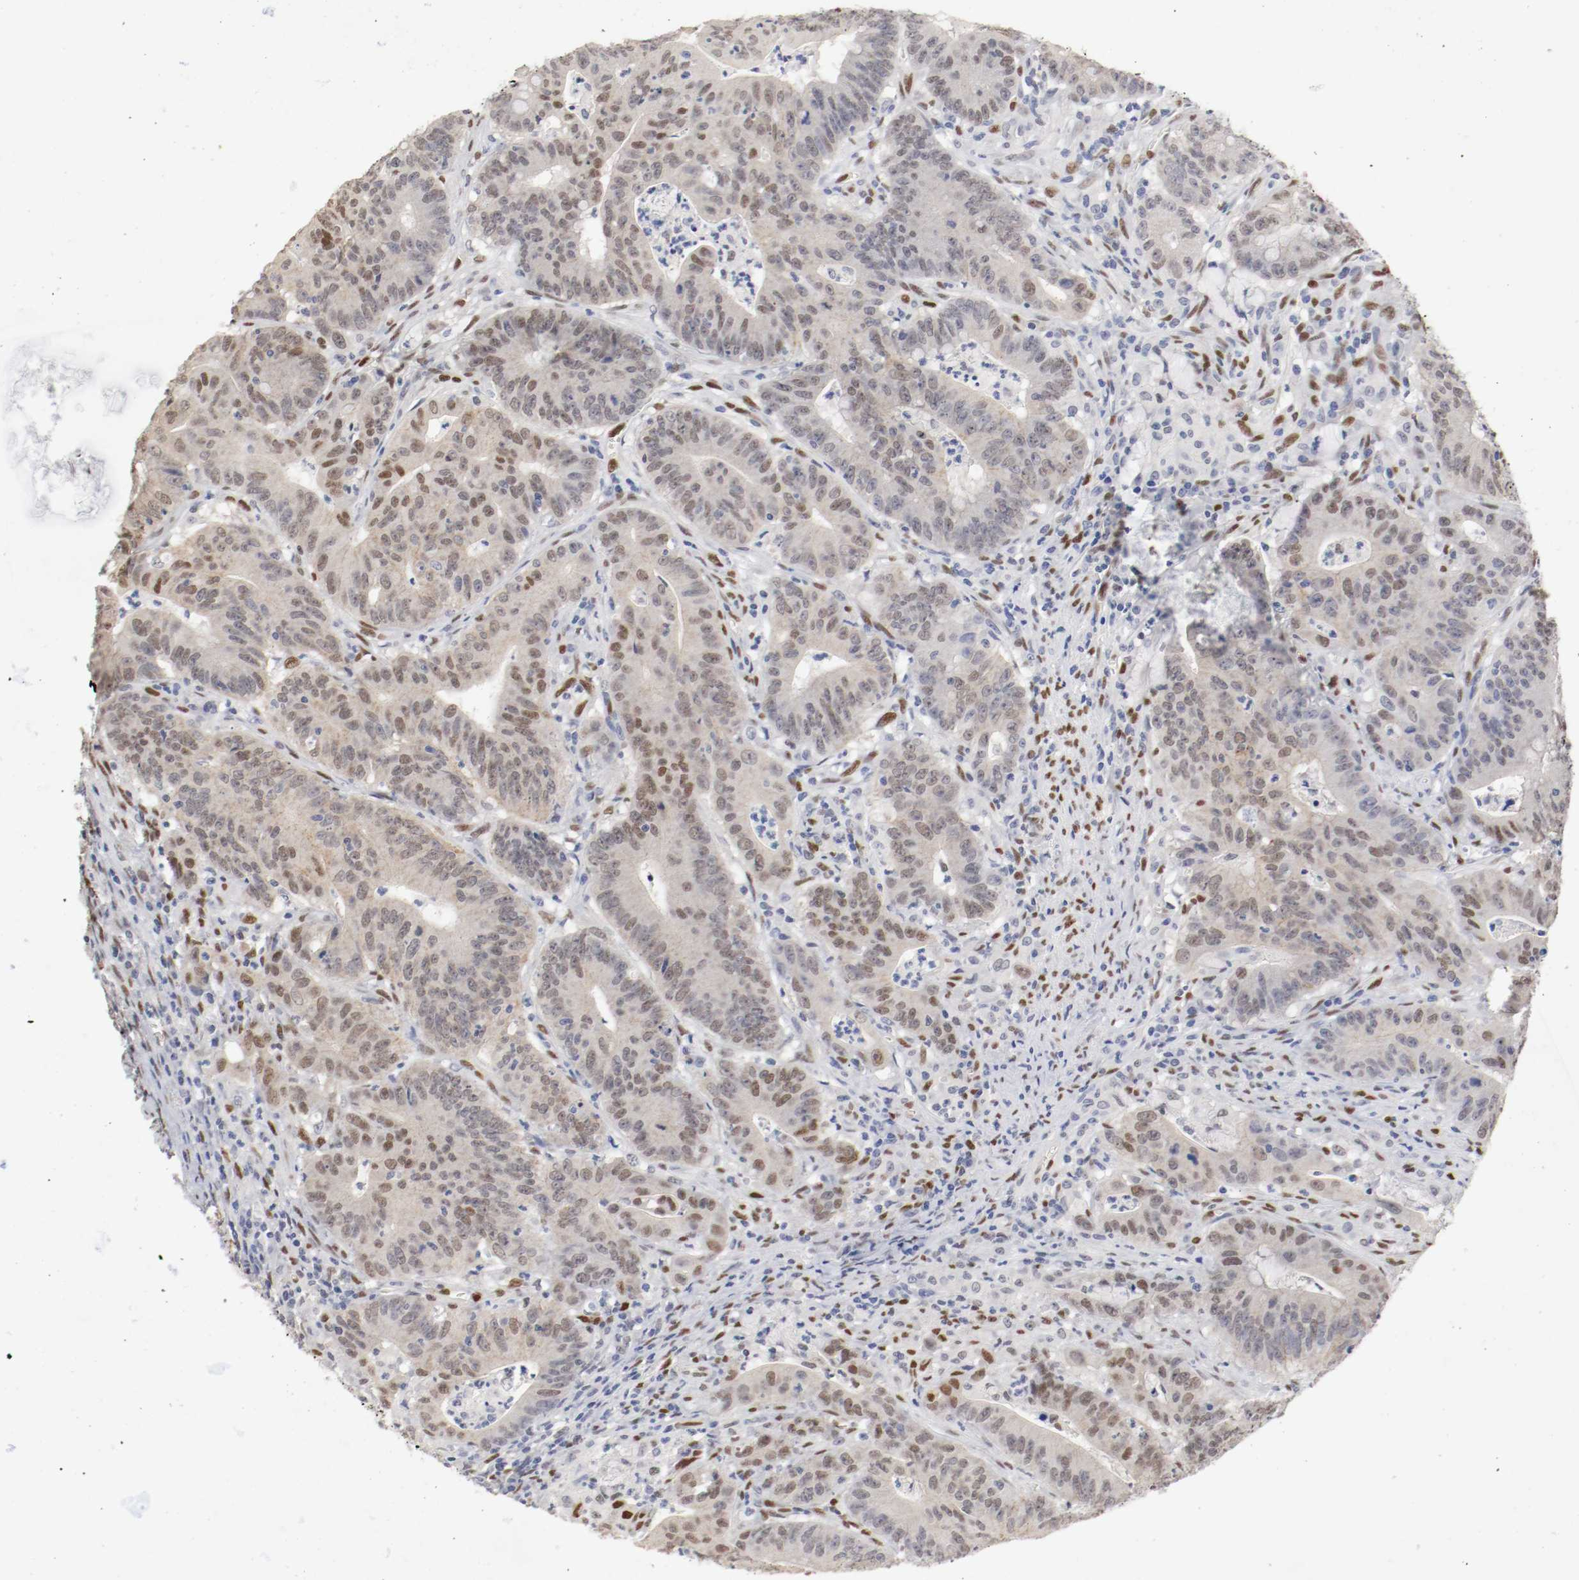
{"staining": {"intensity": "moderate", "quantity": "25%-75%", "location": "cytoplasmic/membranous,nuclear"}, "tissue": "colorectal cancer", "cell_type": "Tumor cells", "image_type": "cancer", "snomed": [{"axis": "morphology", "description": "Adenocarcinoma, NOS"}, {"axis": "topography", "description": "Colon"}], "caption": "This histopathology image reveals IHC staining of colorectal cancer (adenocarcinoma), with medium moderate cytoplasmic/membranous and nuclear expression in about 25%-75% of tumor cells.", "gene": "FOSL2", "patient": {"sex": "male", "age": 45}}